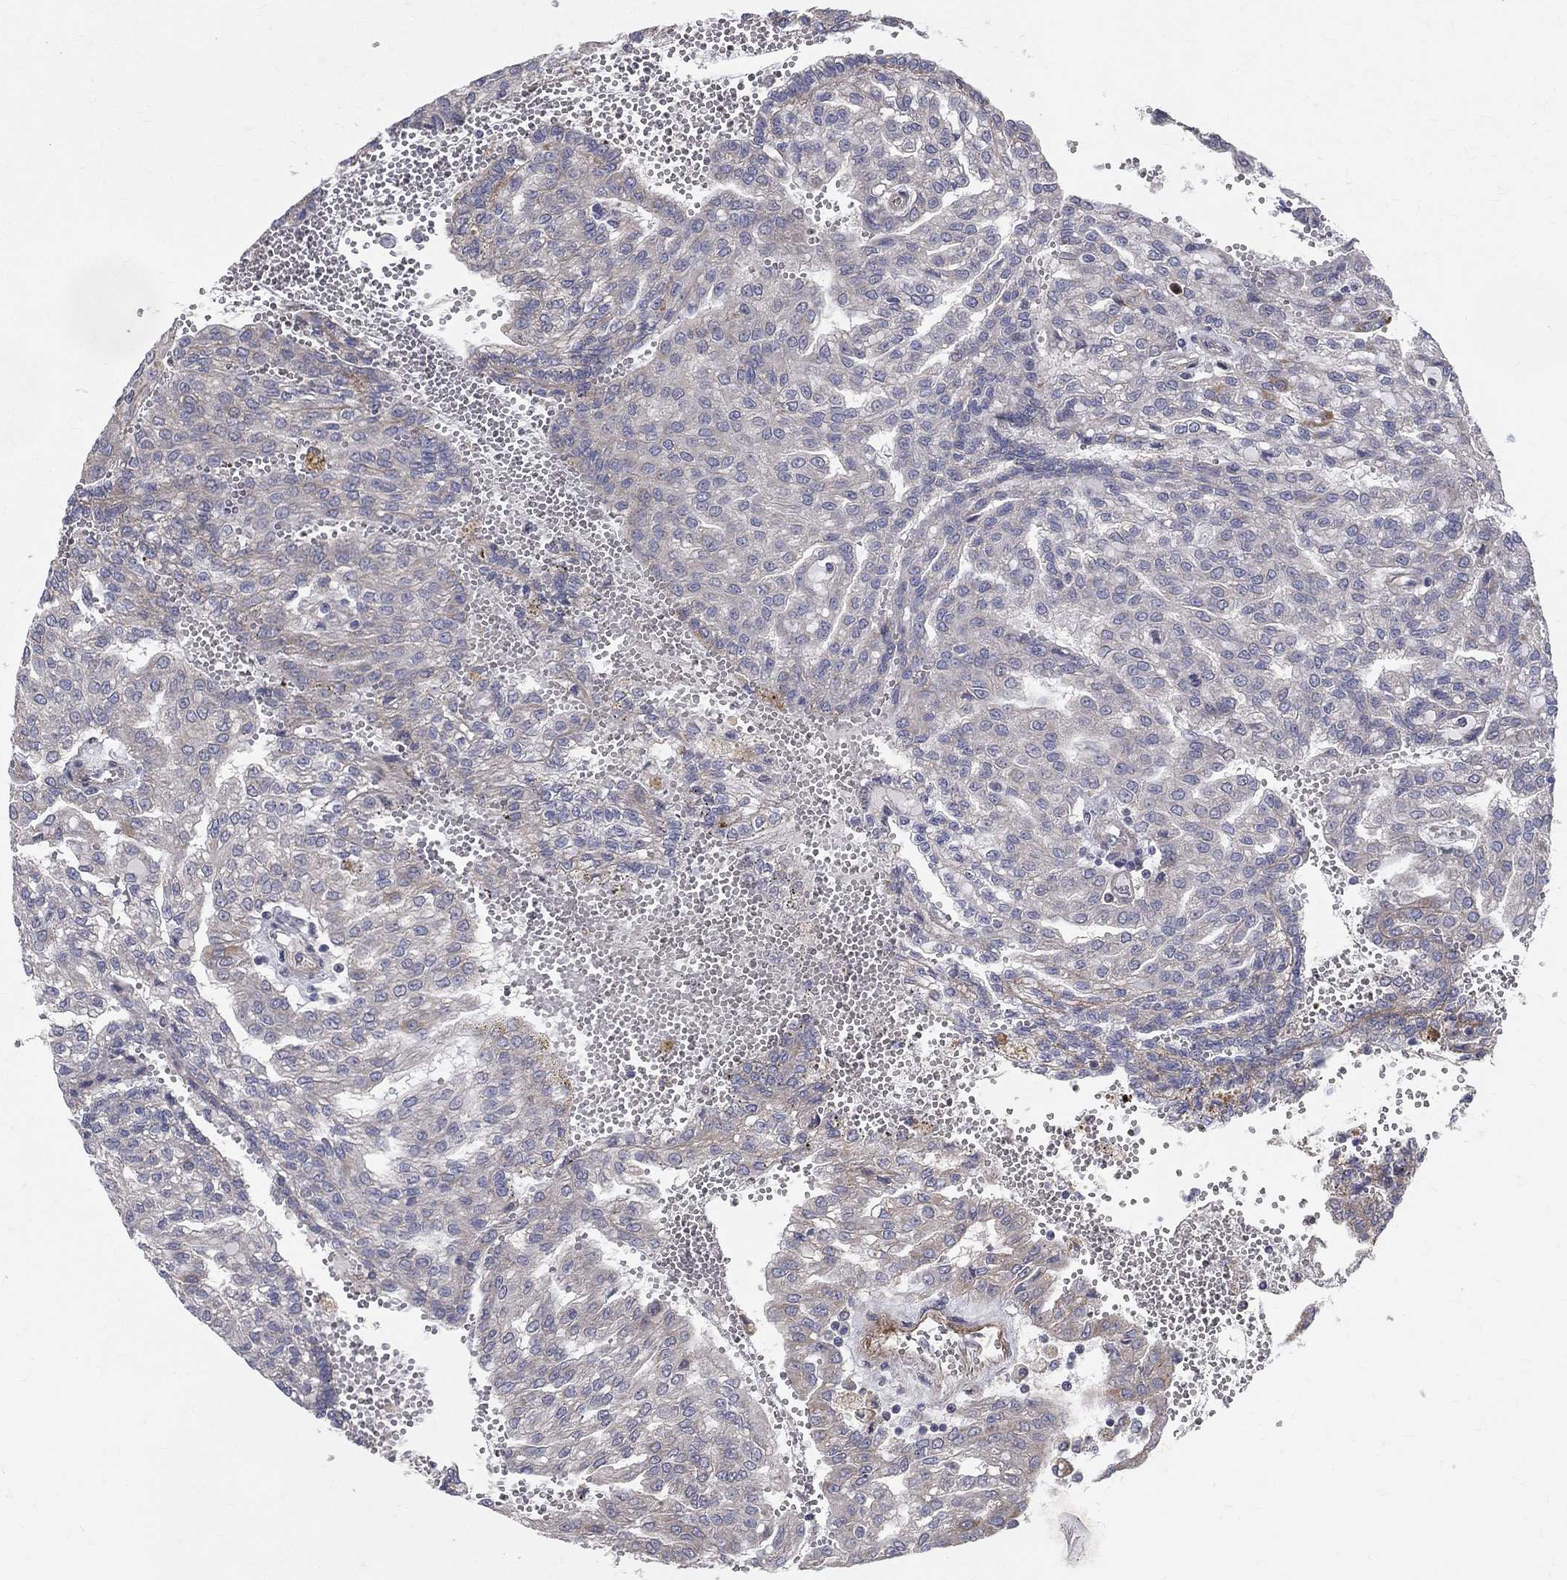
{"staining": {"intensity": "negative", "quantity": "none", "location": "none"}, "tissue": "renal cancer", "cell_type": "Tumor cells", "image_type": "cancer", "snomed": [{"axis": "morphology", "description": "Adenocarcinoma, NOS"}, {"axis": "topography", "description": "Kidney"}], "caption": "Immunohistochemical staining of renal cancer reveals no significant expression in tumor cells.", "gene": "POMZP3", "patient": {"sex": "male", "age": 63}}